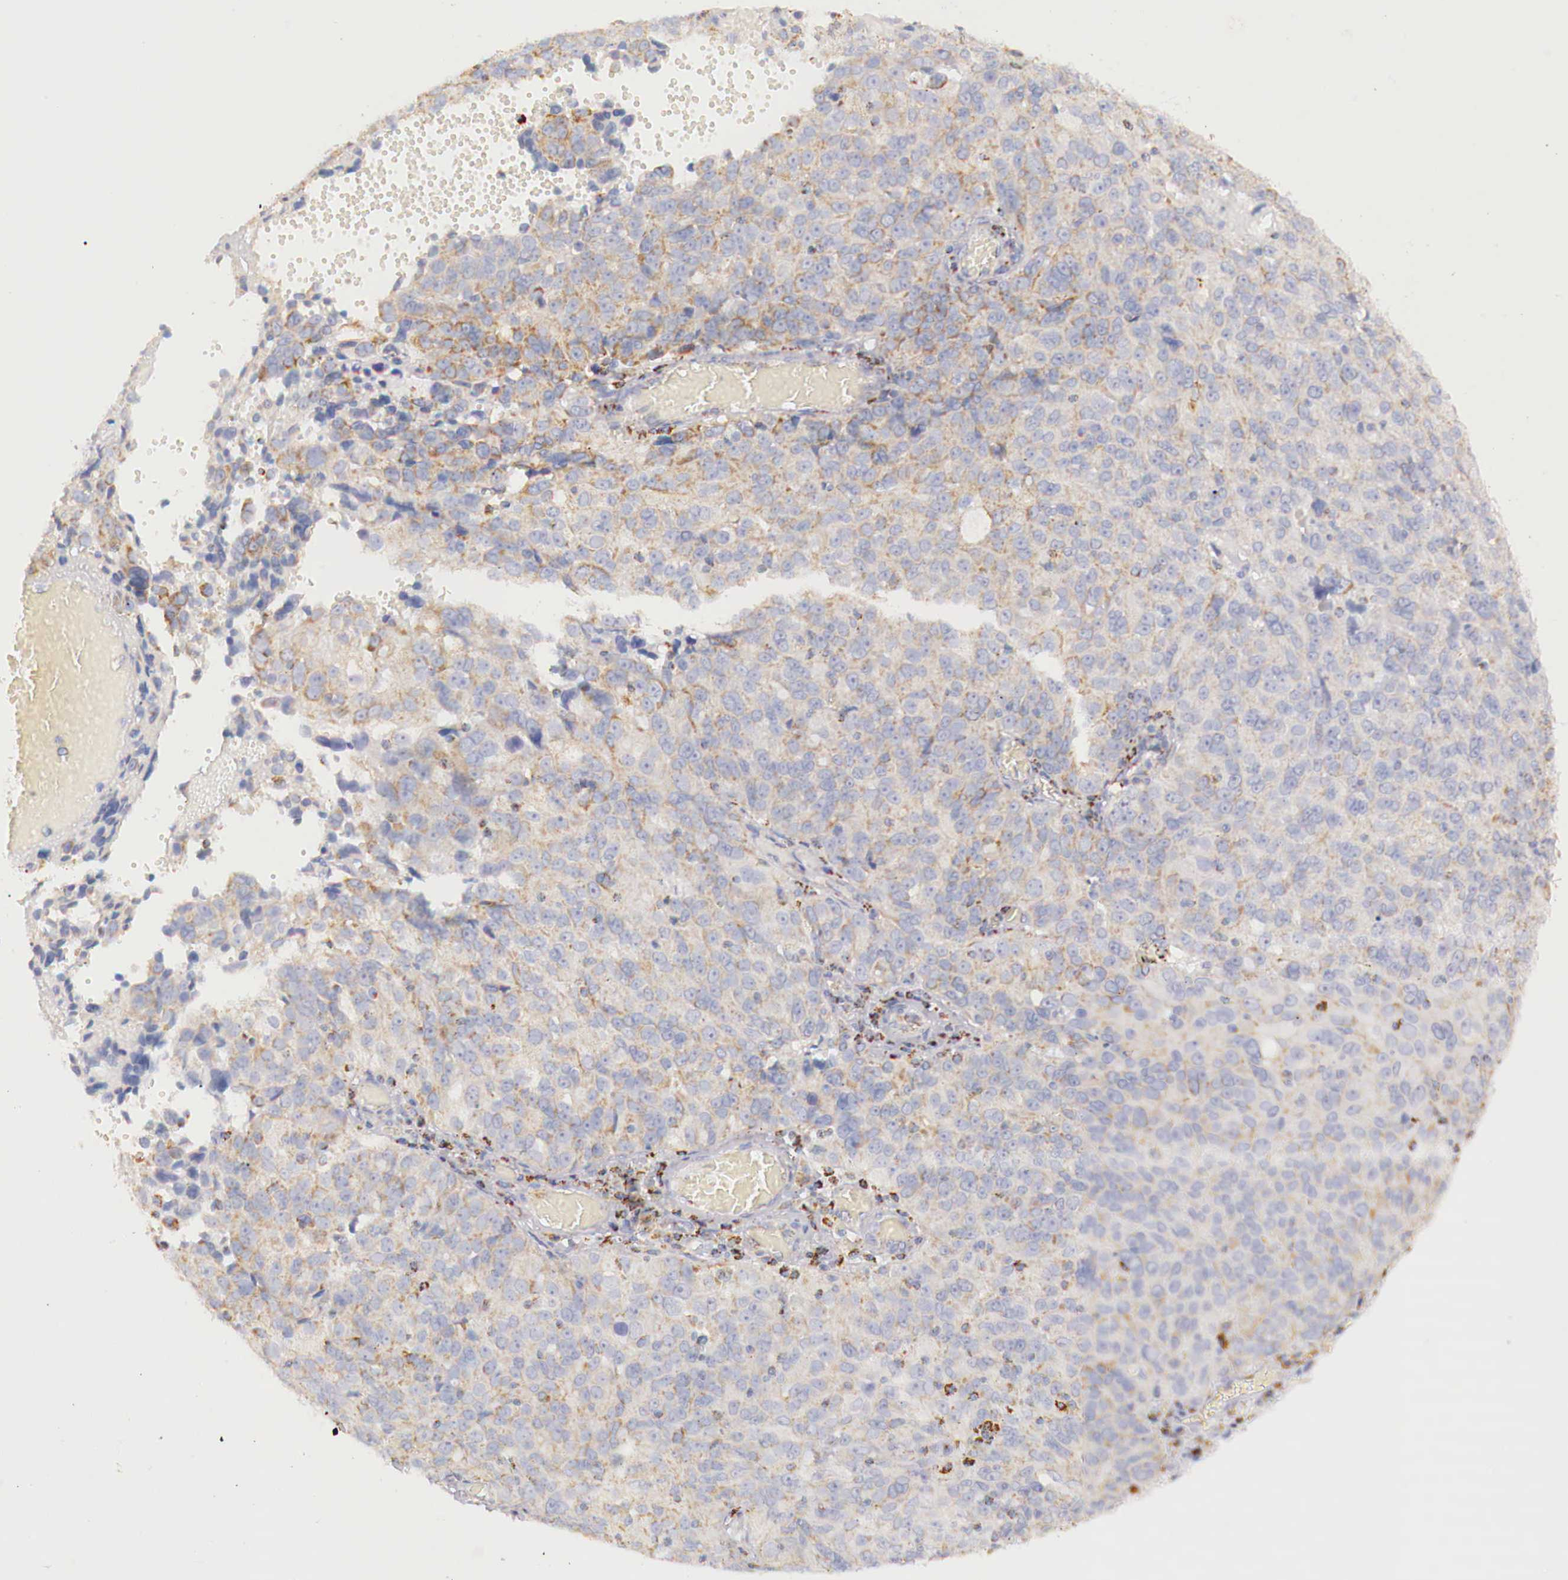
{"staining": {"intensity": "weak", "quantity": ">75%", "location": "cytoplasmic/membranous"}, "tissue": "ovarian cancer", "cell_type": "Tumor cells", "image_type": "cancer", "snomed": [{"axis": "morphology", "description": "Carcinoma, endometroid"}, {"axis": "topography", "description": "Ovary"}], "caption": "A histopathology image of ovarian cancer (endometroid carcinoma) stained for a protein shows weak cytoplasmic/membranous brown staining in tumor cells.", "gene": "IDH3G", "patient": {"sex": "female", "age": 75}}